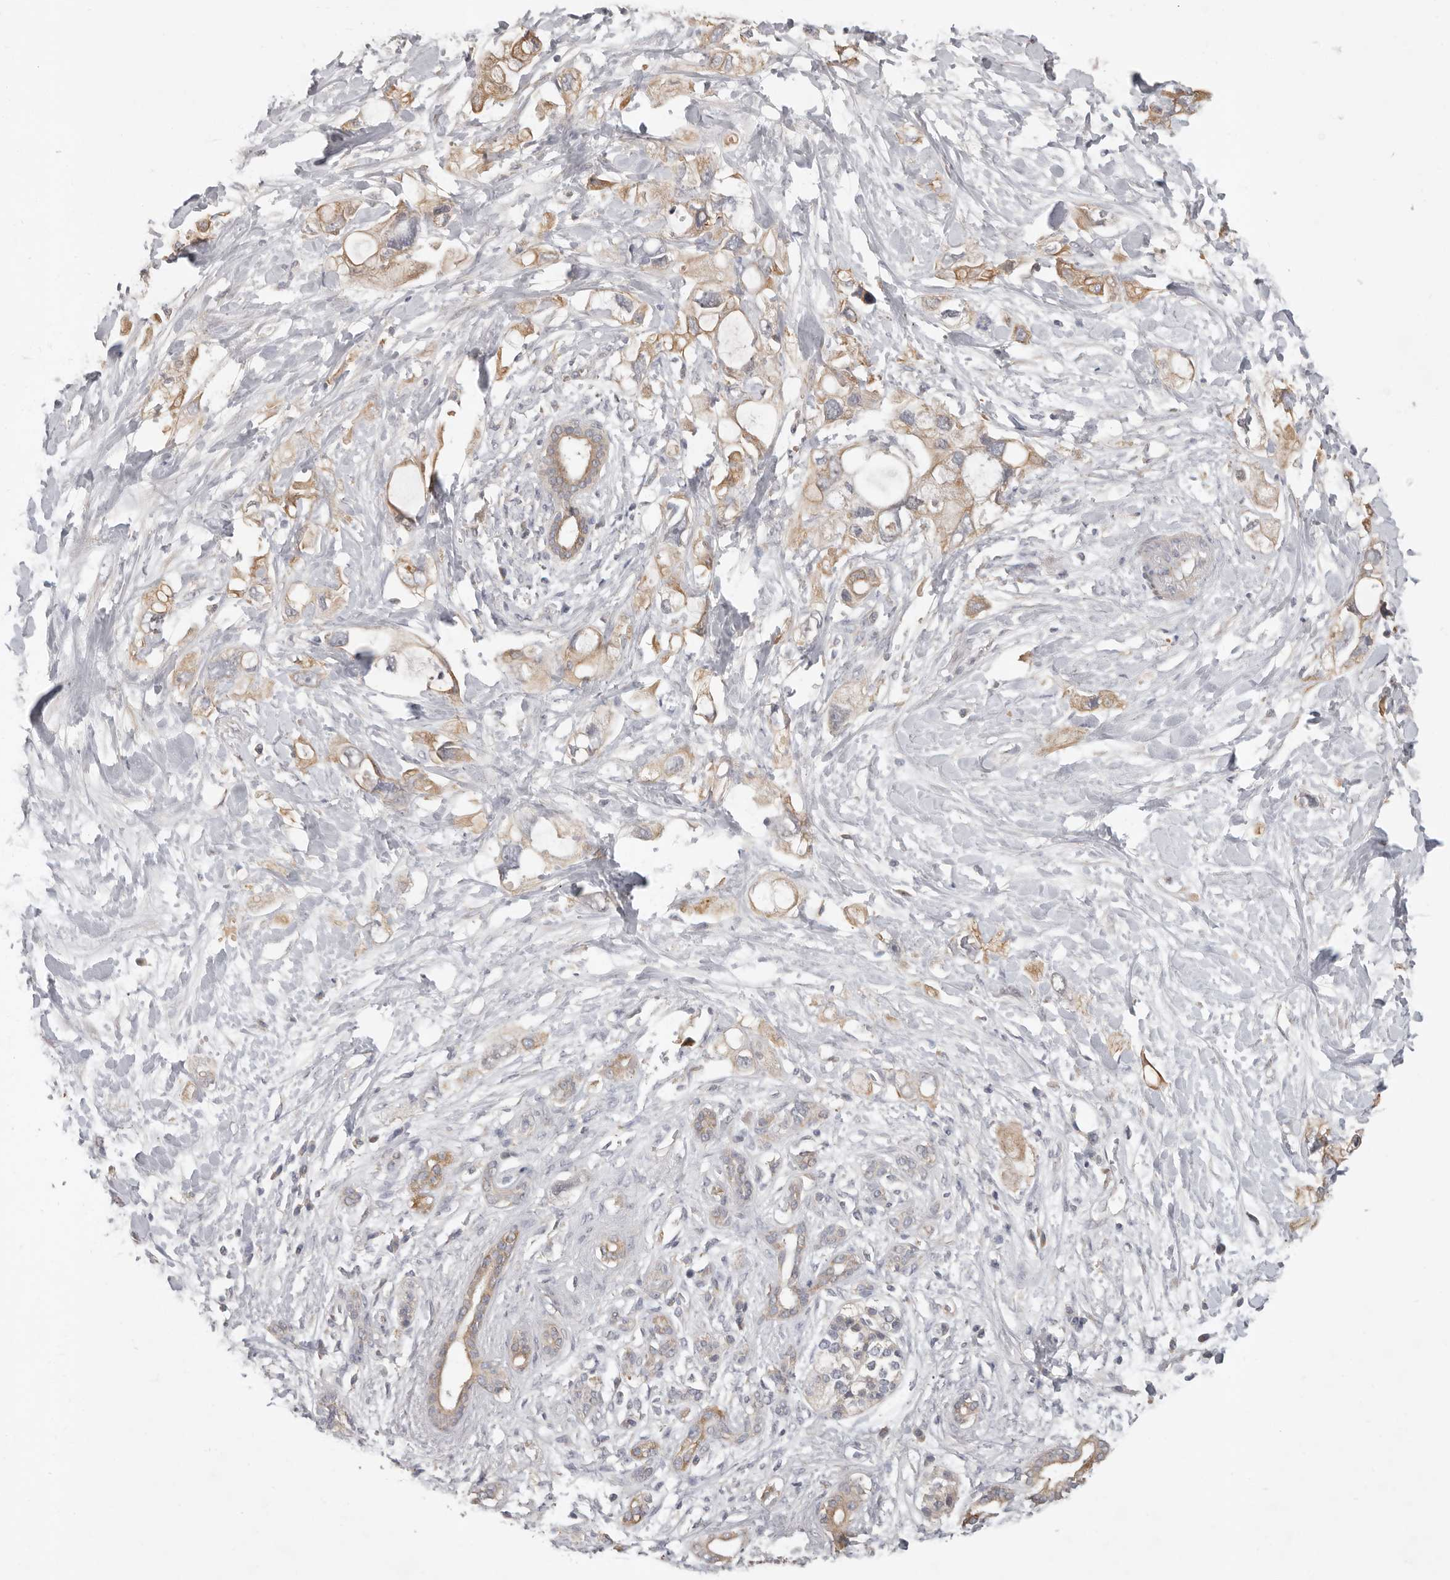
{"staining": {"intensity": "moderate", "quantity": ">75%", "location": "cytoplasmic/membranous"}, "tissue": "pancreatic cancer", "cell_type": "Tumor cells", "image_type": "cancer", "snomed": [{"axis": "morphology", "description": "Adenocarcinoma, NOS"}, {"axis": "topography", "description": "Pancreas"}], "caption": "Human pancreatic cancer (adenocarcinoma) stained with a protein marker exhibits moderate staining in tumor cells.", "gene": "UNK", "patient": {"sex": "female", "age": 56}}